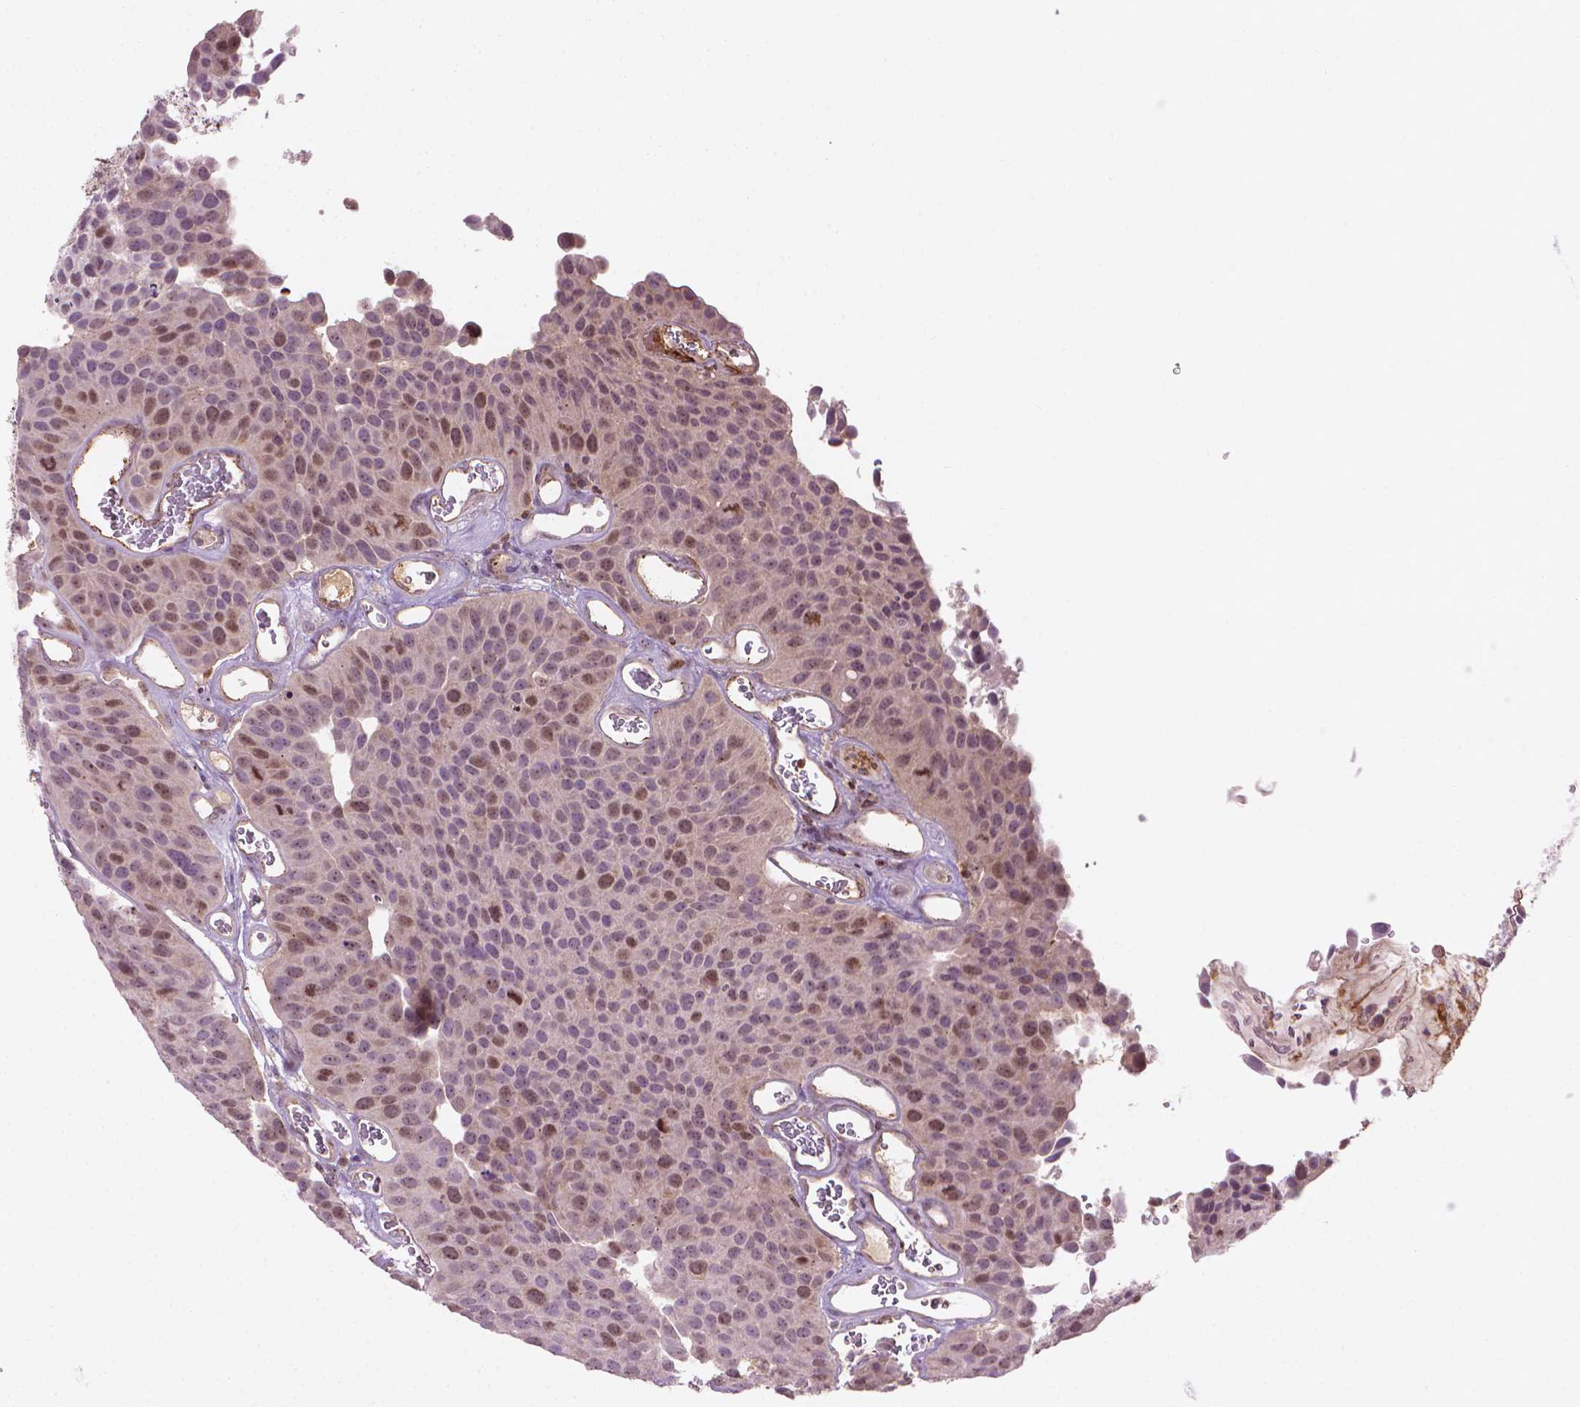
{"staining": {"intensity": "moderate", "quantity": "25%-75%", "location": "nuclear"}, "tissue": "urothelial cancer", "cell_type": "Tumor cells", "image_type": "cancer", "snomed": [{"axis": "morphology", "description": "Urothelial carcinoma, Low grade"}, {"axis": "topography", "description": "Urinary bladder"}], "caption": "Immunohistochemical staining of human low-grade urothelial carcinoma shows moderate nuclear protein expression in about 25%-75% of tumor cells.", "gene": "SMC2", "patient": {"sex": "female", "age": 69}}